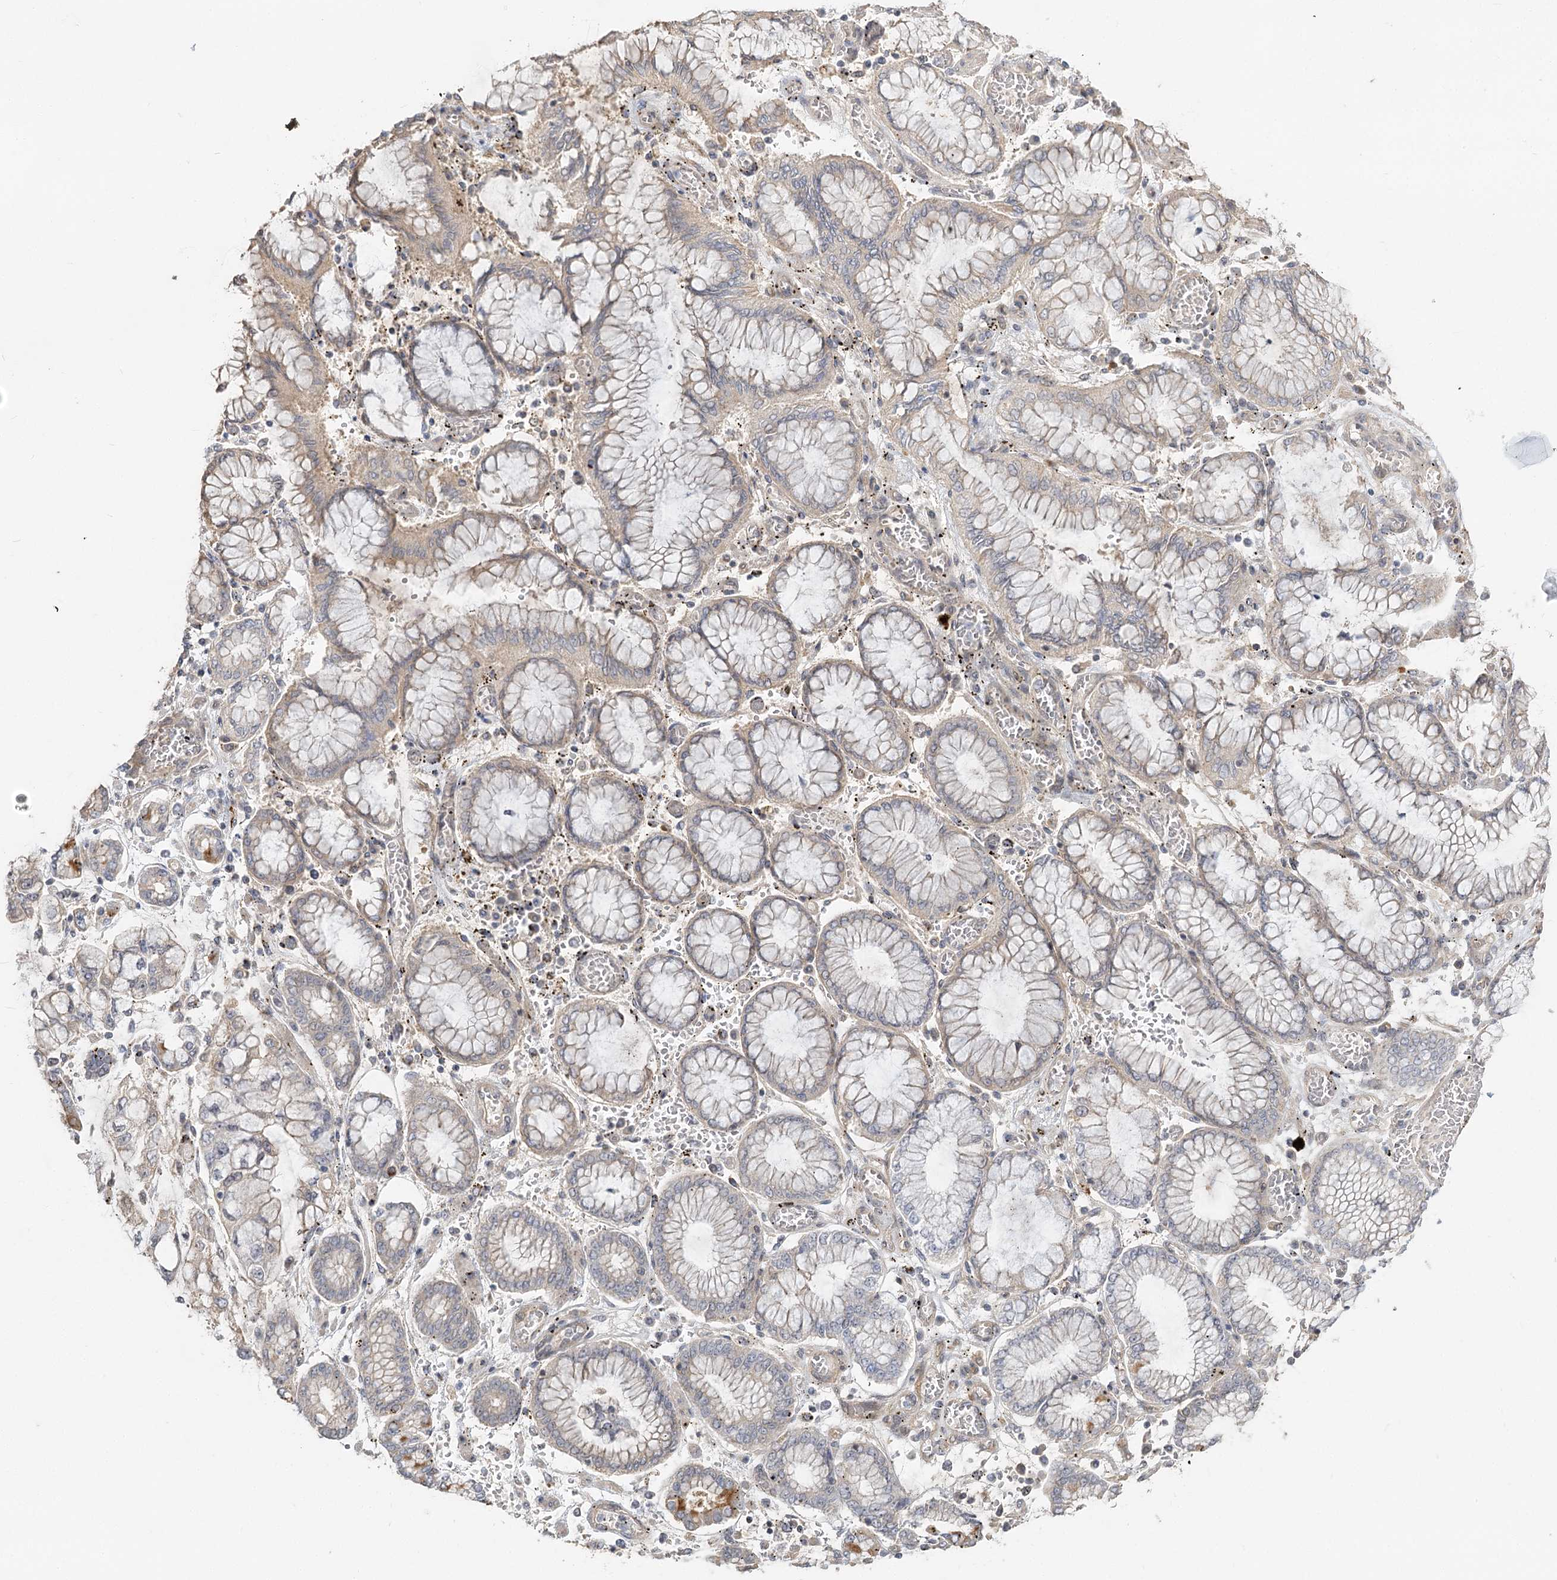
{"staining": {"intensity": "negative", "quantity": "none", "location": "none"}, "tissue": "stomach cancer", "cell_type": "Tumor cells", "image_type": "cancer", "snomed": [{"axis": "morphology", "description": "Normal tissue, NOS"}, {"axis": "morphology", "description": "Adenocarcinoma, NOS"}, {"axis": "topography", "description": "Stomach, upper"}, {"axis": "topography", "description": "Stomach"}], "caption": "A micrograph of human stomach cancer (adenocarcinoma) is negative for staining in tumor cells.", "gene": "GUCY2C", "patient": {"sex": "male", "age": 76}}